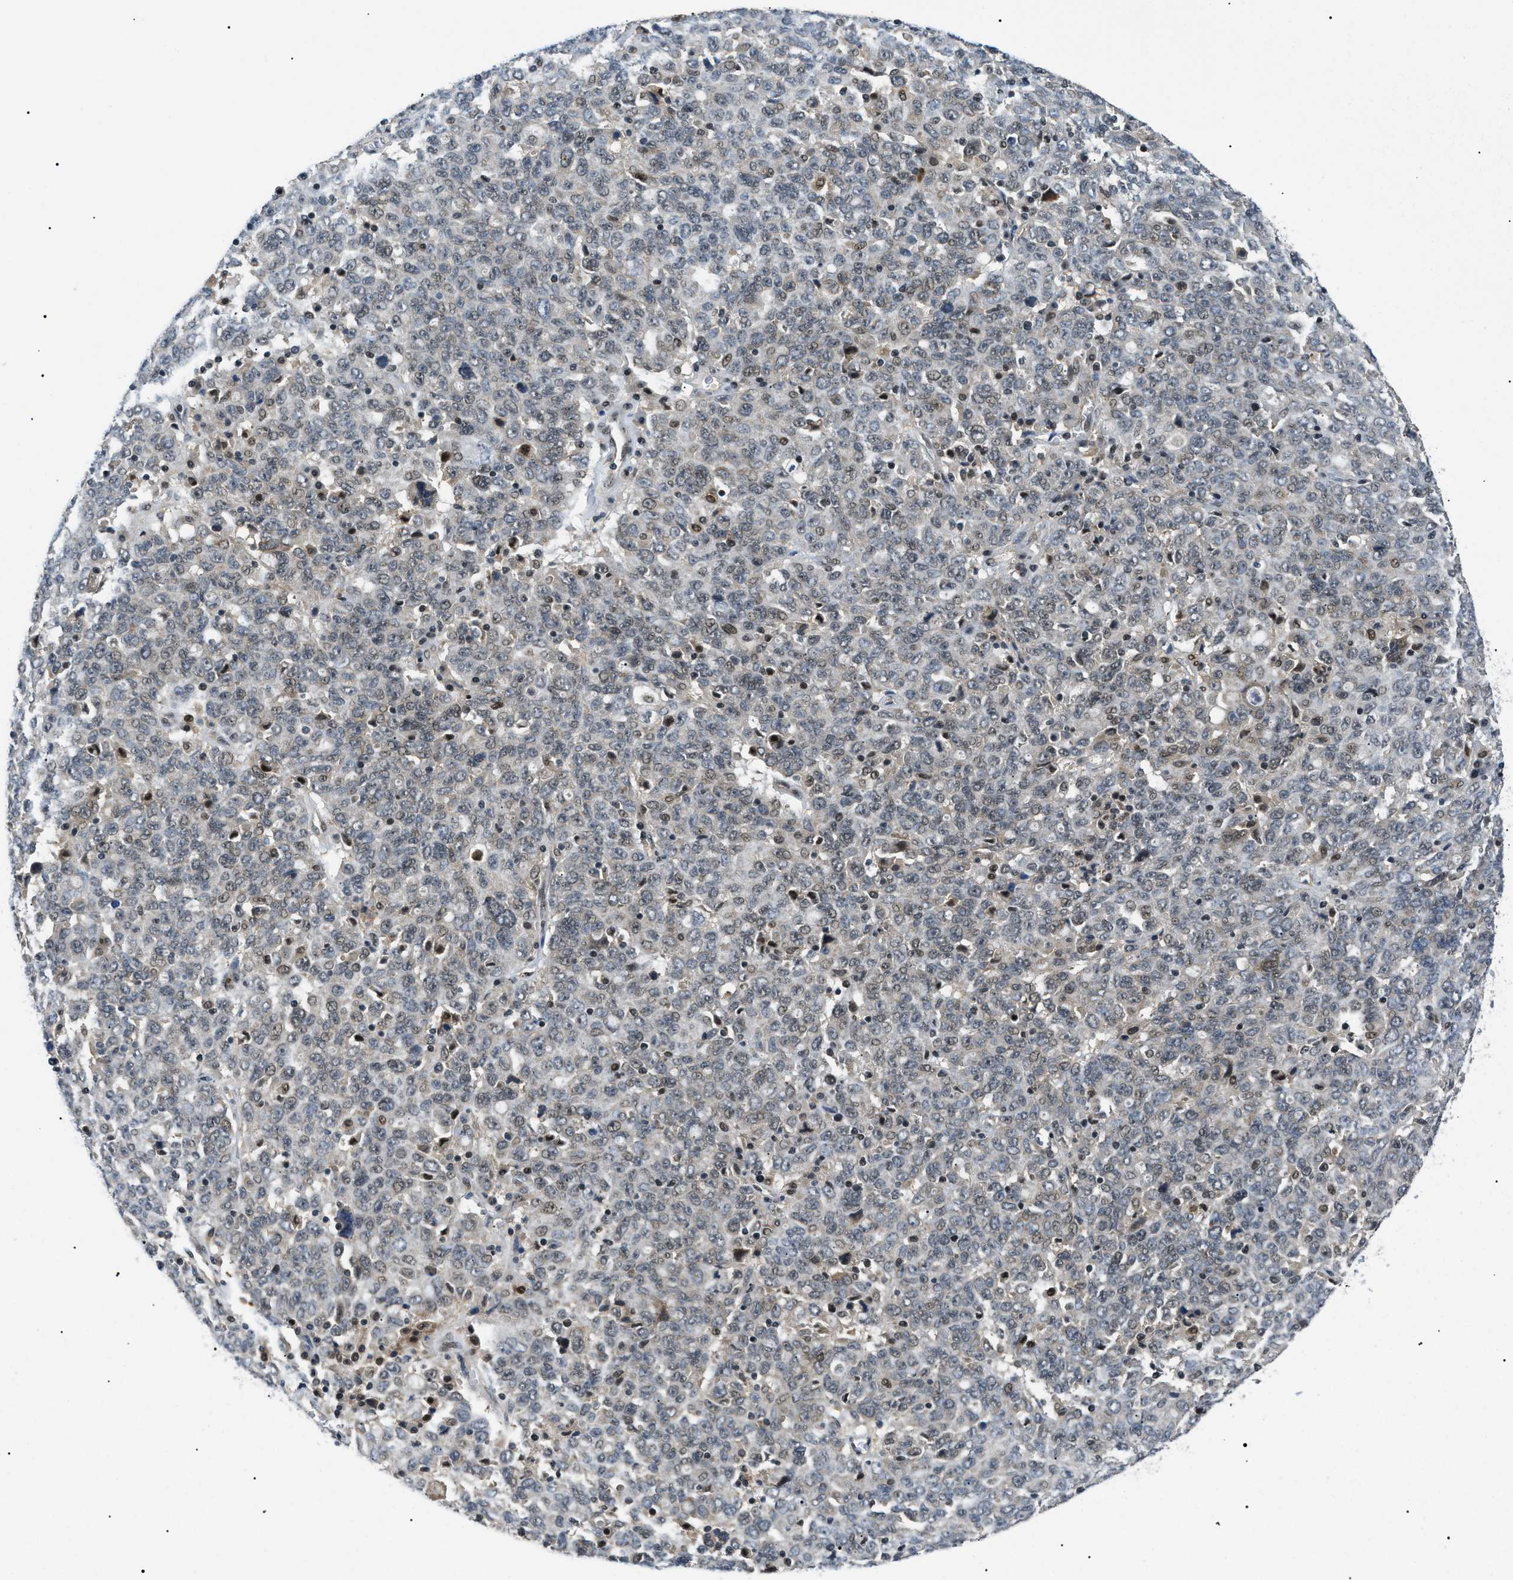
{"staining": {"intensity": "weak", "quantity": "<25%", "location": "nuclear"}, "tissue": "ovarian cancer", "cell_type": "Tumor cells", "image_type": "cancer", "snomed": [{"axis": "morphology", "description": "Carcinoma, endometroid"}, {"axis": "topography", "description": "Ovary"}], "caption": "Immunohistochemistry (IHC) photomicrograph of human ovarian cancer (endometroid carcinoma) stained for a protein (brown), which reveals no positivity in tumor cells. (DAB (3,3'-diaminobenzidine) IHC with hematoxylin counter stain).", "gene": "RBM15", "patient": {"sex": "female", "age": 62}}